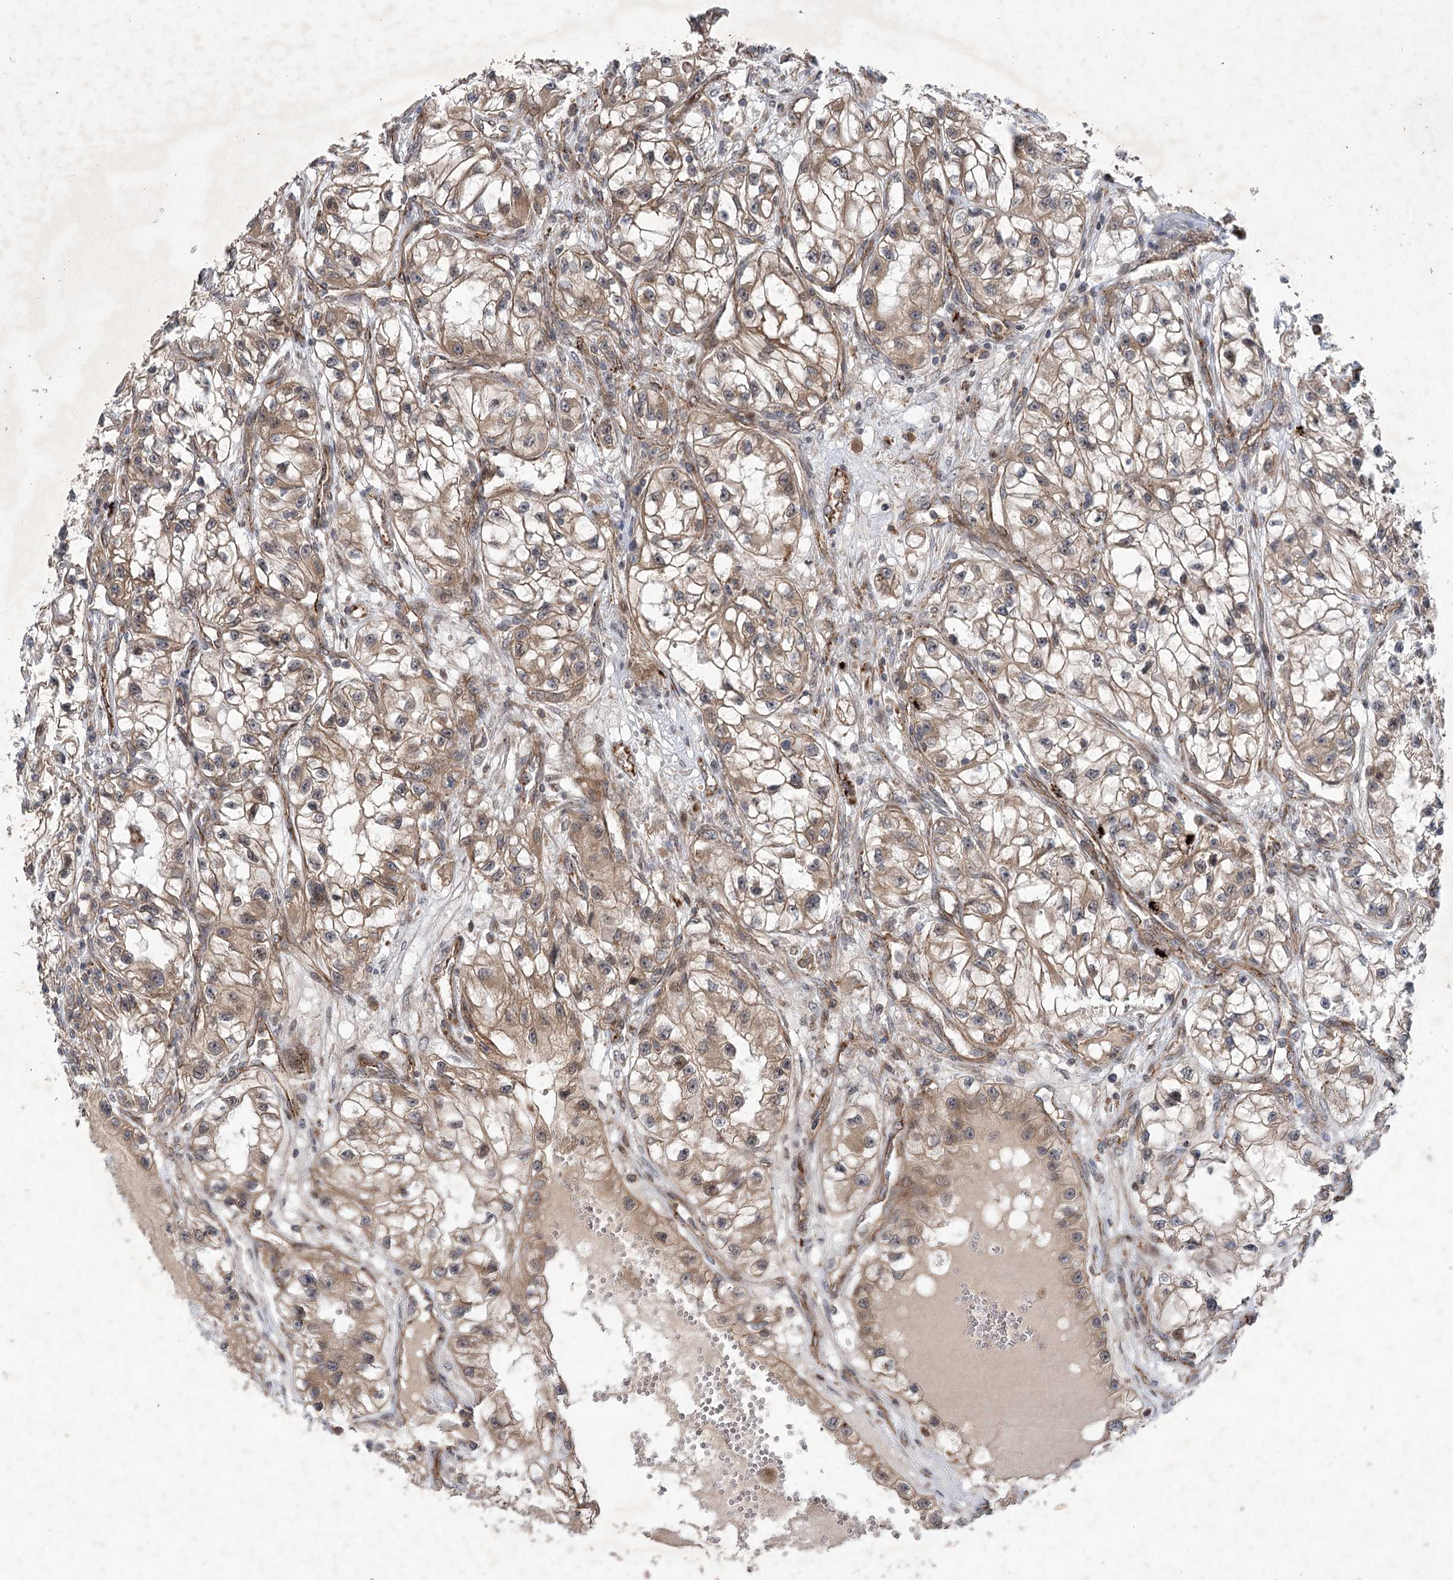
{"staining": {"intensity": "moderate", "quantity": ">75%", "location": "cytoplasmic/membranous"}, "tissue": "renal cancer", "cell_type": "Tumor cells", "image_type": "cancer", "snomed": [{"axis": "morphology", "description": "Adenocarcinoma, NOS"}, {"axis": "topography", "description": "Kidney"}], "caption": "Immunohistochemical staining of renal cancer (adenocarcinoma) shows moderate cytoplasmic/membranous protein positivity in approximately >75% of tumor cells.", "gene": "METTL24", "patient": {"sex": "female", "age": 57}}